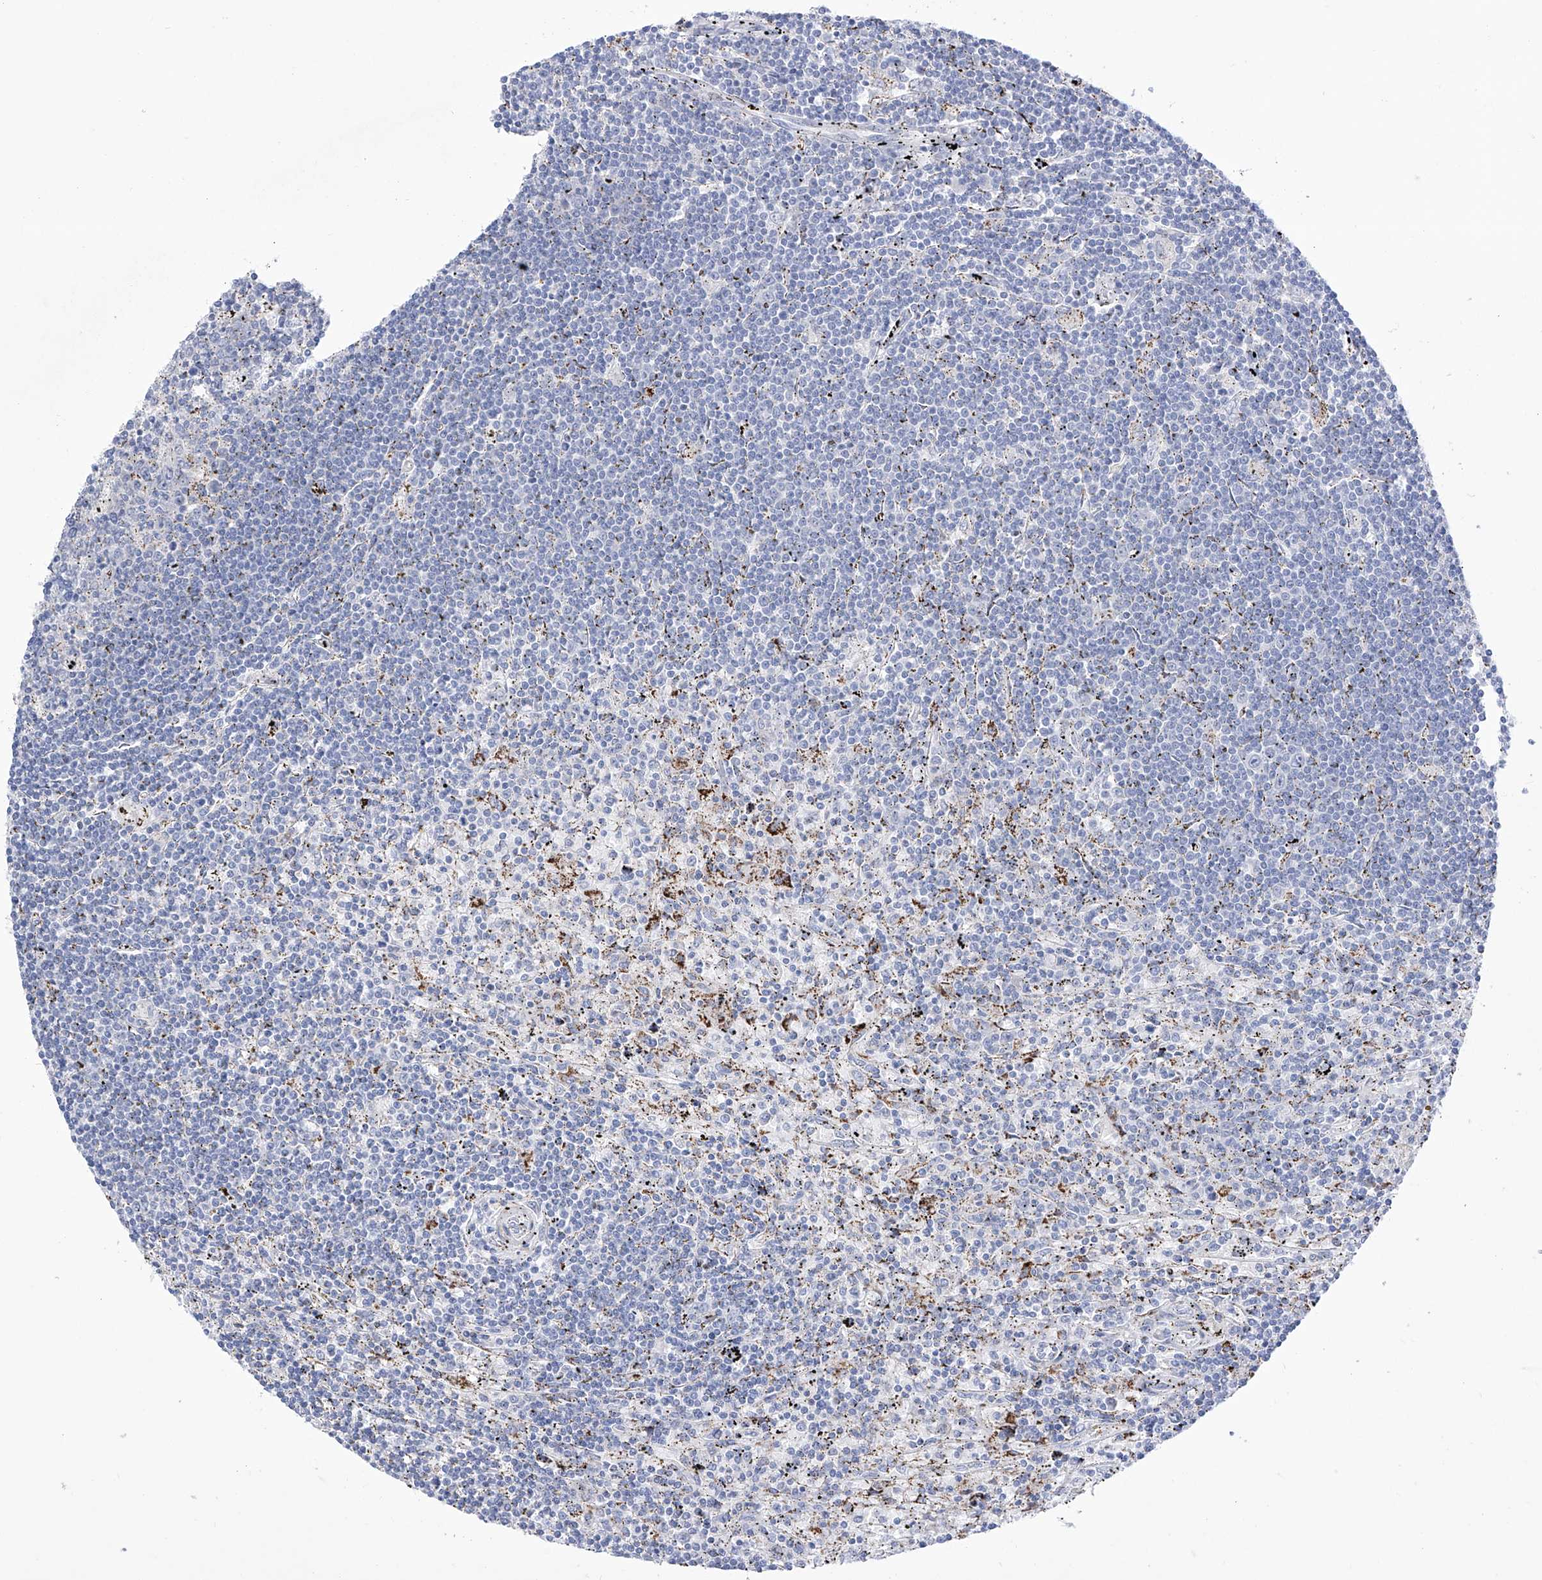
{"staining": {"intensity": "negative", "quantity": "none", "location": "none"}, "tissue": "lymphoma", "cell_type": "Tumor cells", "image_type": "cancer", "snomed": [{"axis": "morphology", "description": "Malignant lymphoma, non-Hodgkin's type, Low grade"}, {"axis": "topography", "description": "Spleen"}], "caption": "High magnification brightfield microscopy of malignant lymphoma, non-Hodgkin's type (low-grade) stained with DAB (brown) and counterstained with hematoxylin (blue): tumor cells show no significant expression. (DAB (3,3'-diaminobenzidine) immunohistochemistry visualized using brightfield microscopy, high magnification).", "gene": "C1orf87", "patient": {"sex": "male", "age": 76}}